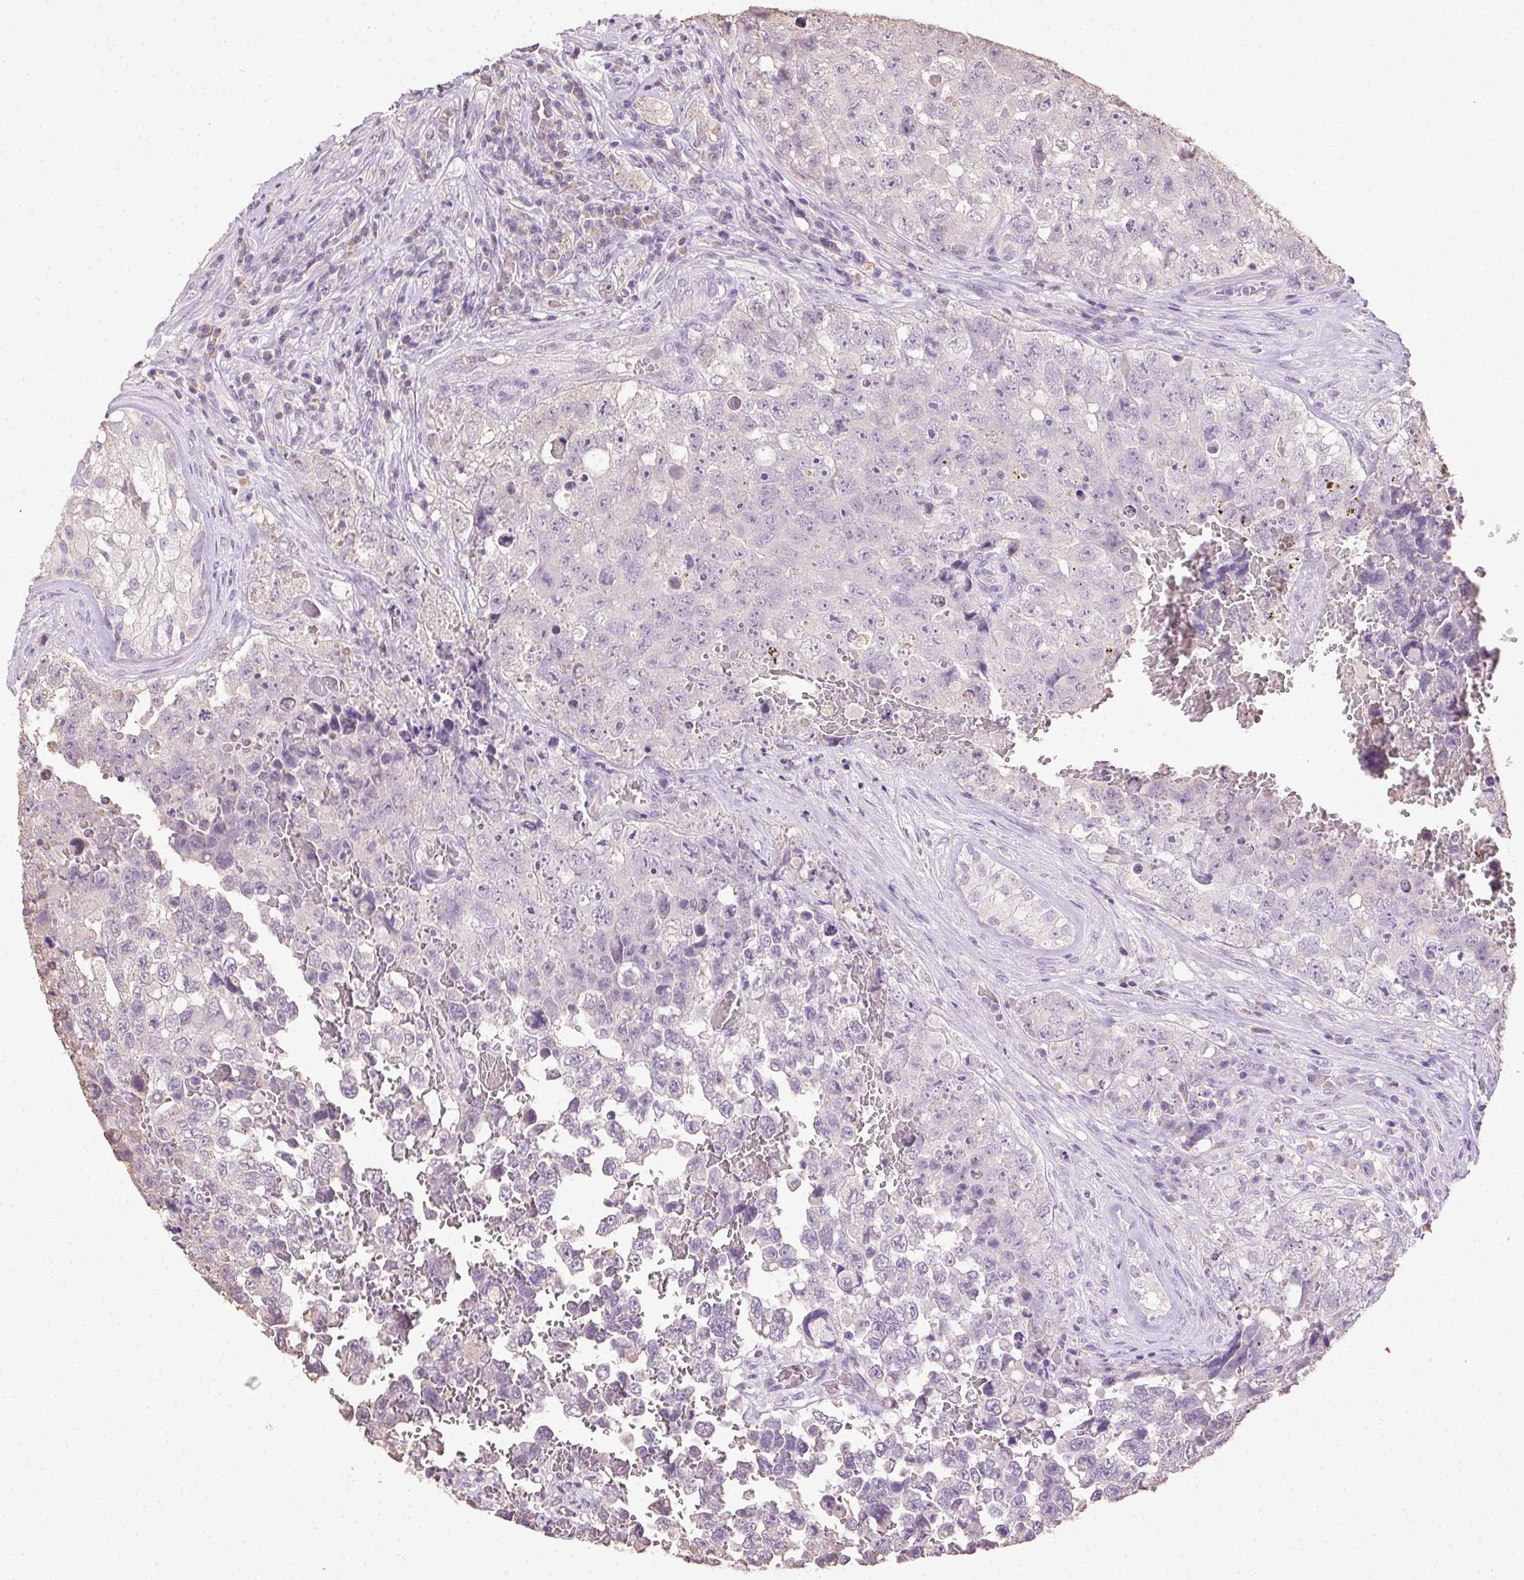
{"staining": {"intensity": "negative", "quantity": "none", "location": "none"}, "tissue": "testis cancer", "cell_type": "Tumor cells", "image_type": "cancer", "snomed": [{"axis": "morphology", "description": "Carcinoma, Embryonal, NOS"}, {"axis": "topography", "description": "Testis"}], "caption": "Embryonal carcinoma (testis) stained for a protein using immunohistochemistry displays no positivity tumor cells.", "gene": "SYCE2", "patient": {"sex": "male", "age": 18}}